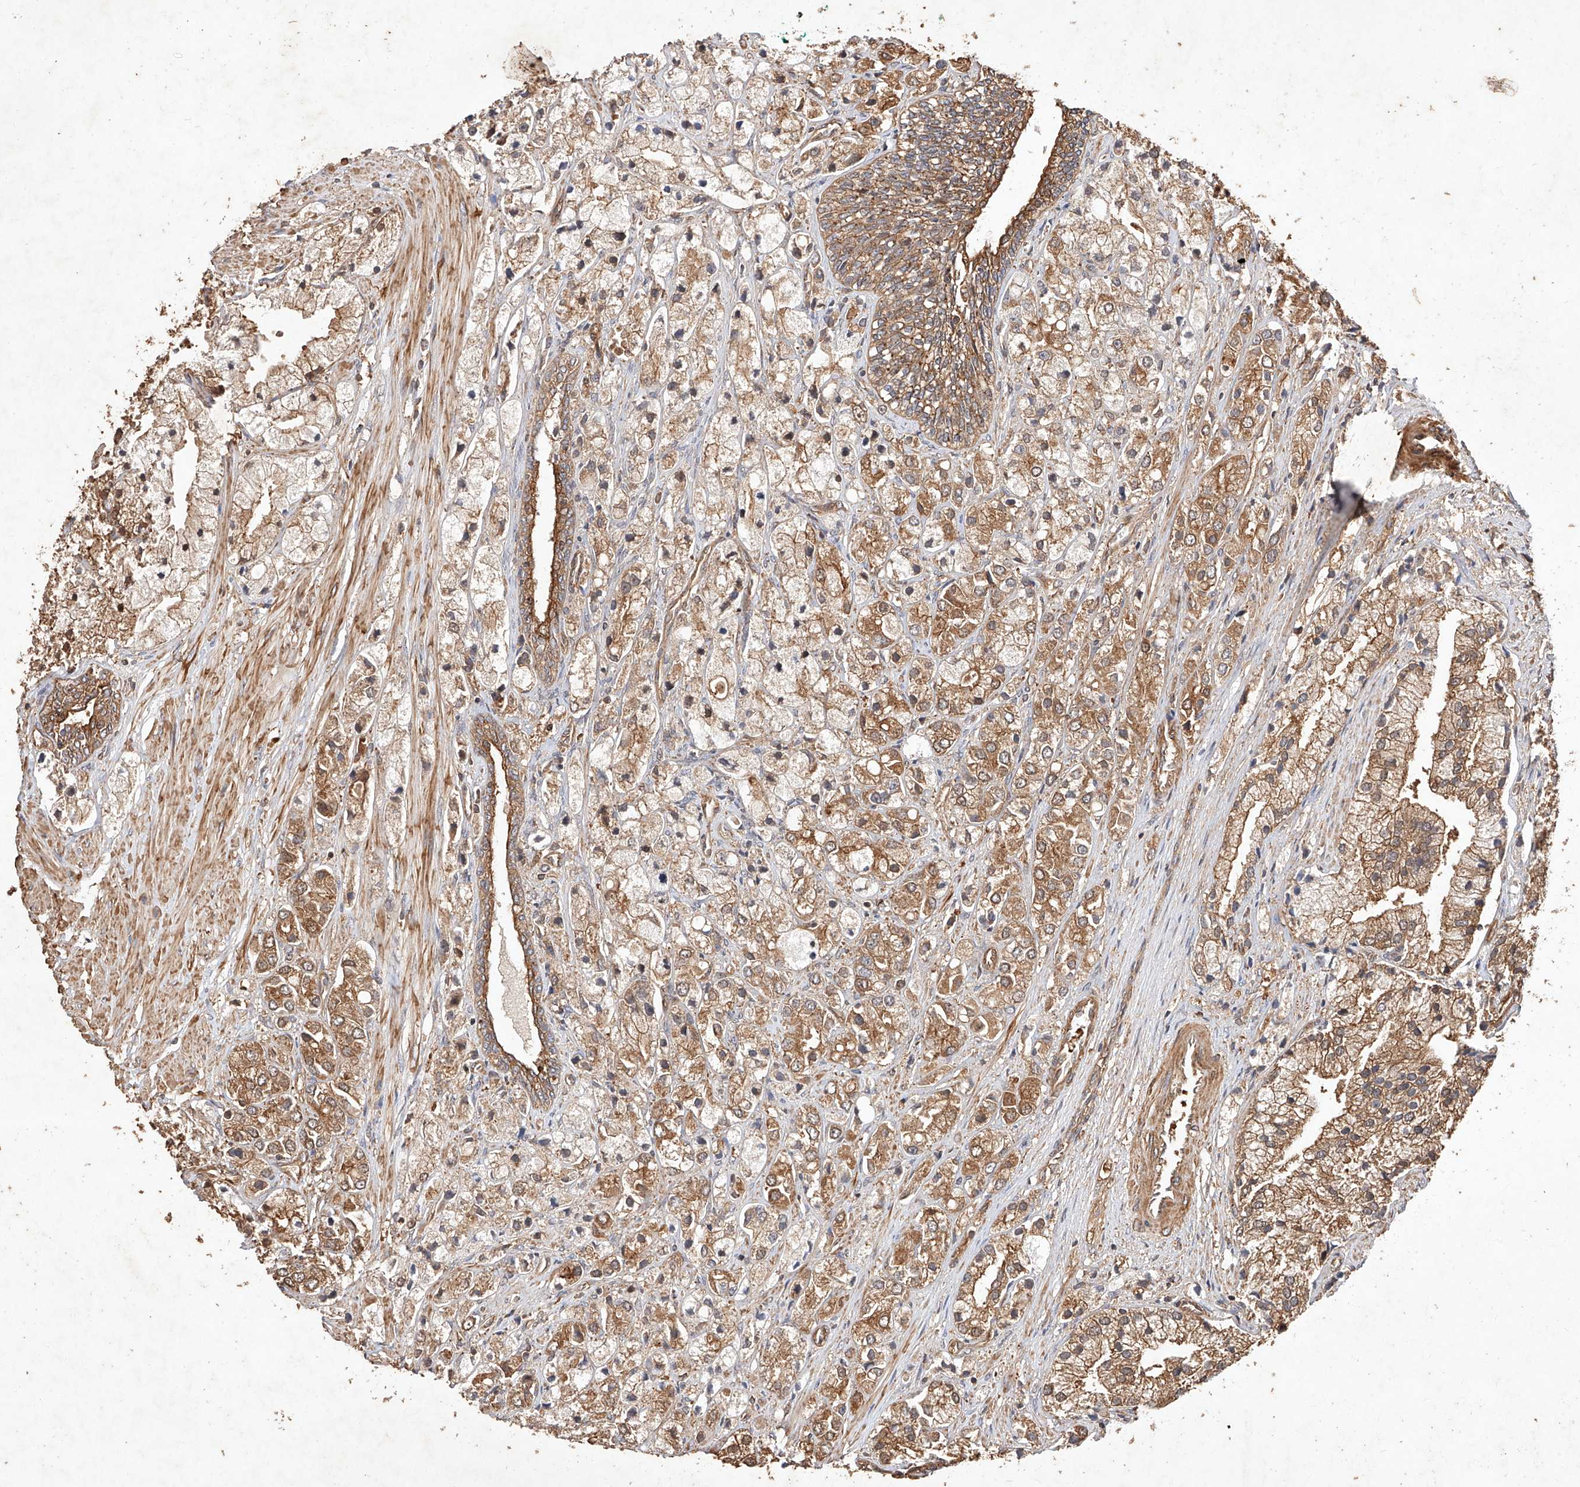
{"staining": {"intensity": "moderate", "quantity": ">75%", "location": "cytoplasmic/membranous"}, "tissue": "prostate cancer", "cell_type": "Tumor cells", "image_type": "cancer", "snomed": [{"axis": "morphology", "description": "Adenocarcinoma, High grade"}, {"axis": "topography", "description": "Prostate"}], "caption": "IHC (DAB (3,3'-diaminobenzidine)) staining of human adenocarcinoma (high-grade) (prostate) displays moderate cytoplasmic/membranous protein positivity in about >75% of tumor cells.", "gene": "GHDC", "patient": {"sex": "male", "age": 50}}